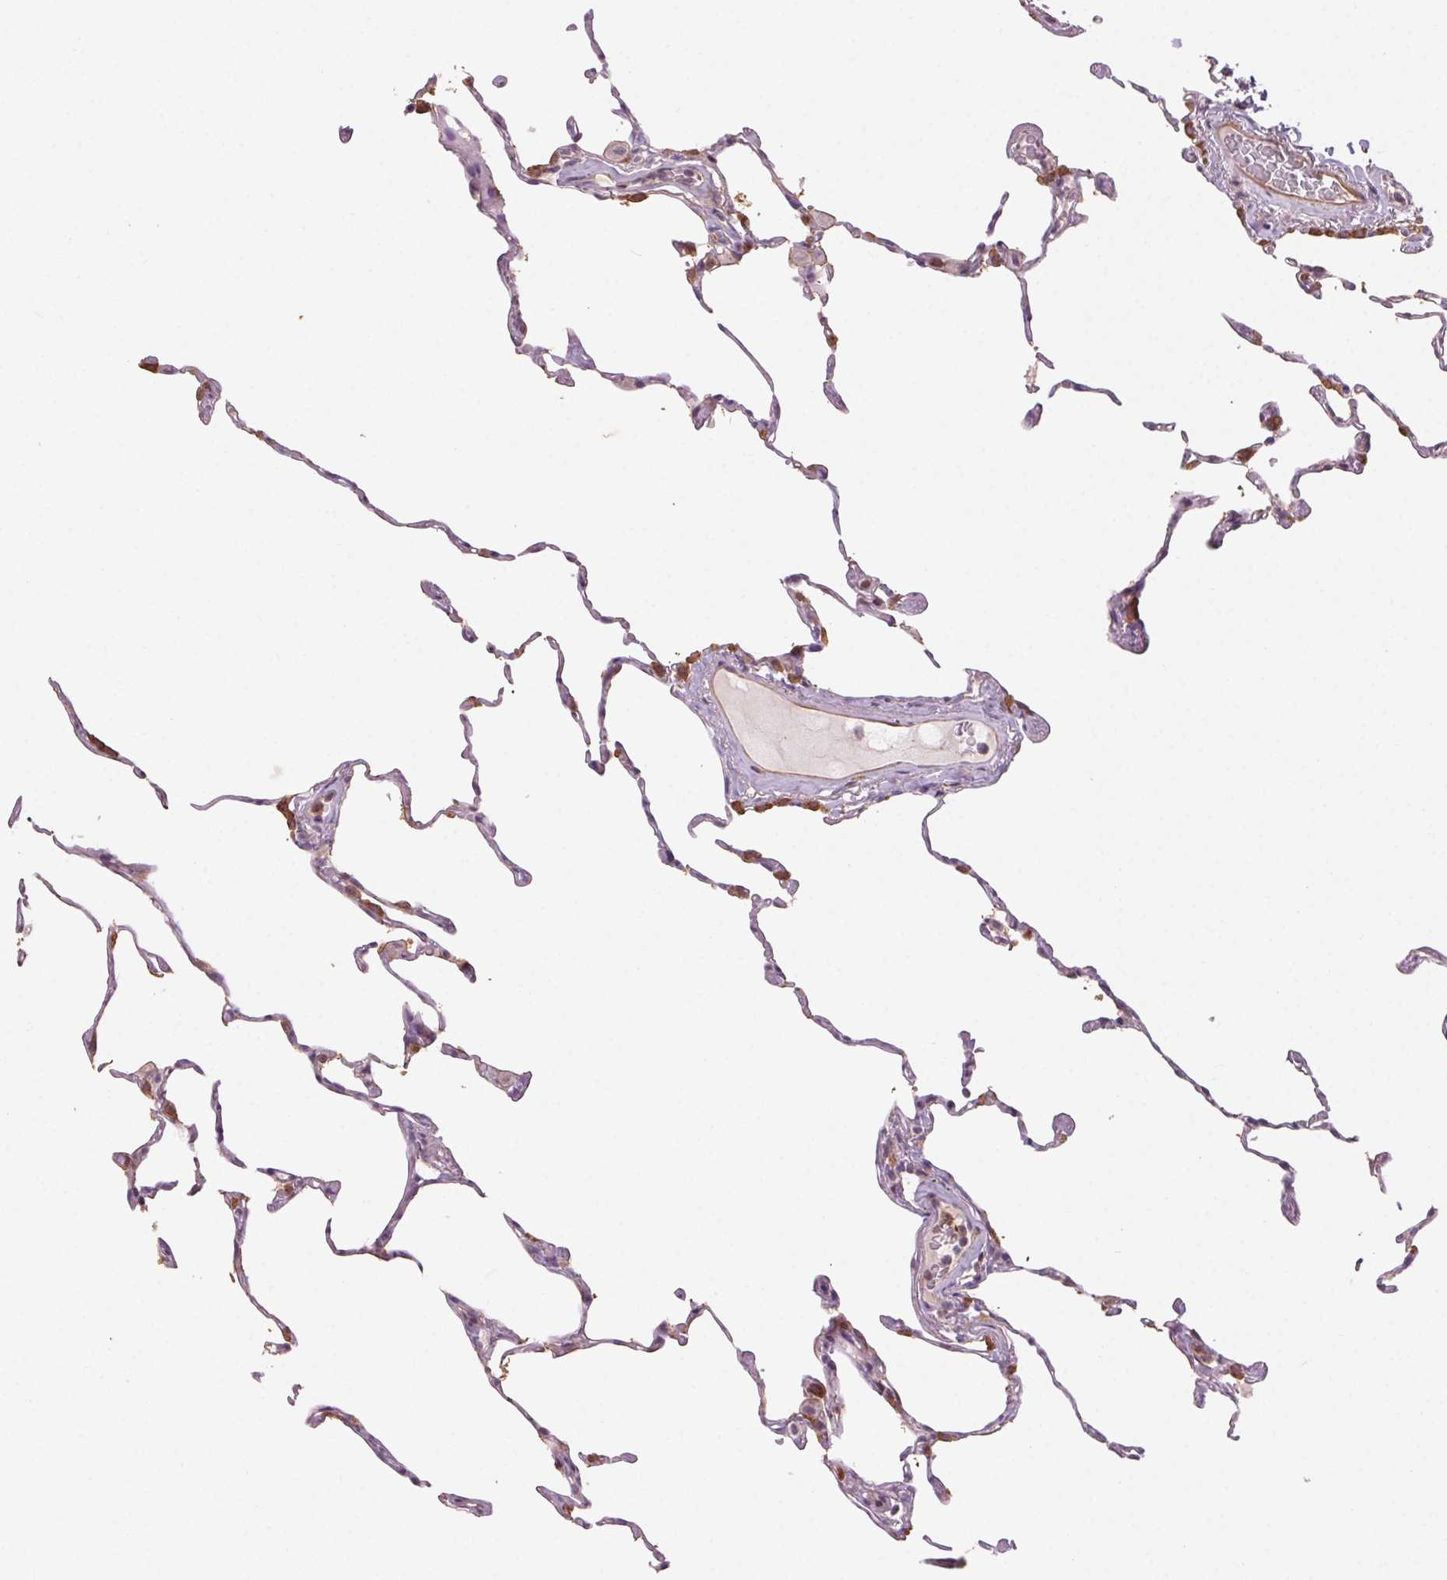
{"staining": {"intensity": "strong", "quantity": "25%-75%", "location": "cytoplasmic/membranous"}, "tissue": "lung", "cell_type": "Alveolar cells", "image_type": "normal", "snomed": [{"axis": "morphology", "description": "Normal tissue, NOS"}, {"axis": "topography", "description": "Lung"}], "caption": "Normal lung displays strong cytoplasmic/membranous expression in approximately 25%-75% of alveolar cells The protein of interest is shown in brown color, while the nuclei are stained blue..", "gene": "HHLA2", "patient": {"sex": "female", "age": 57}}